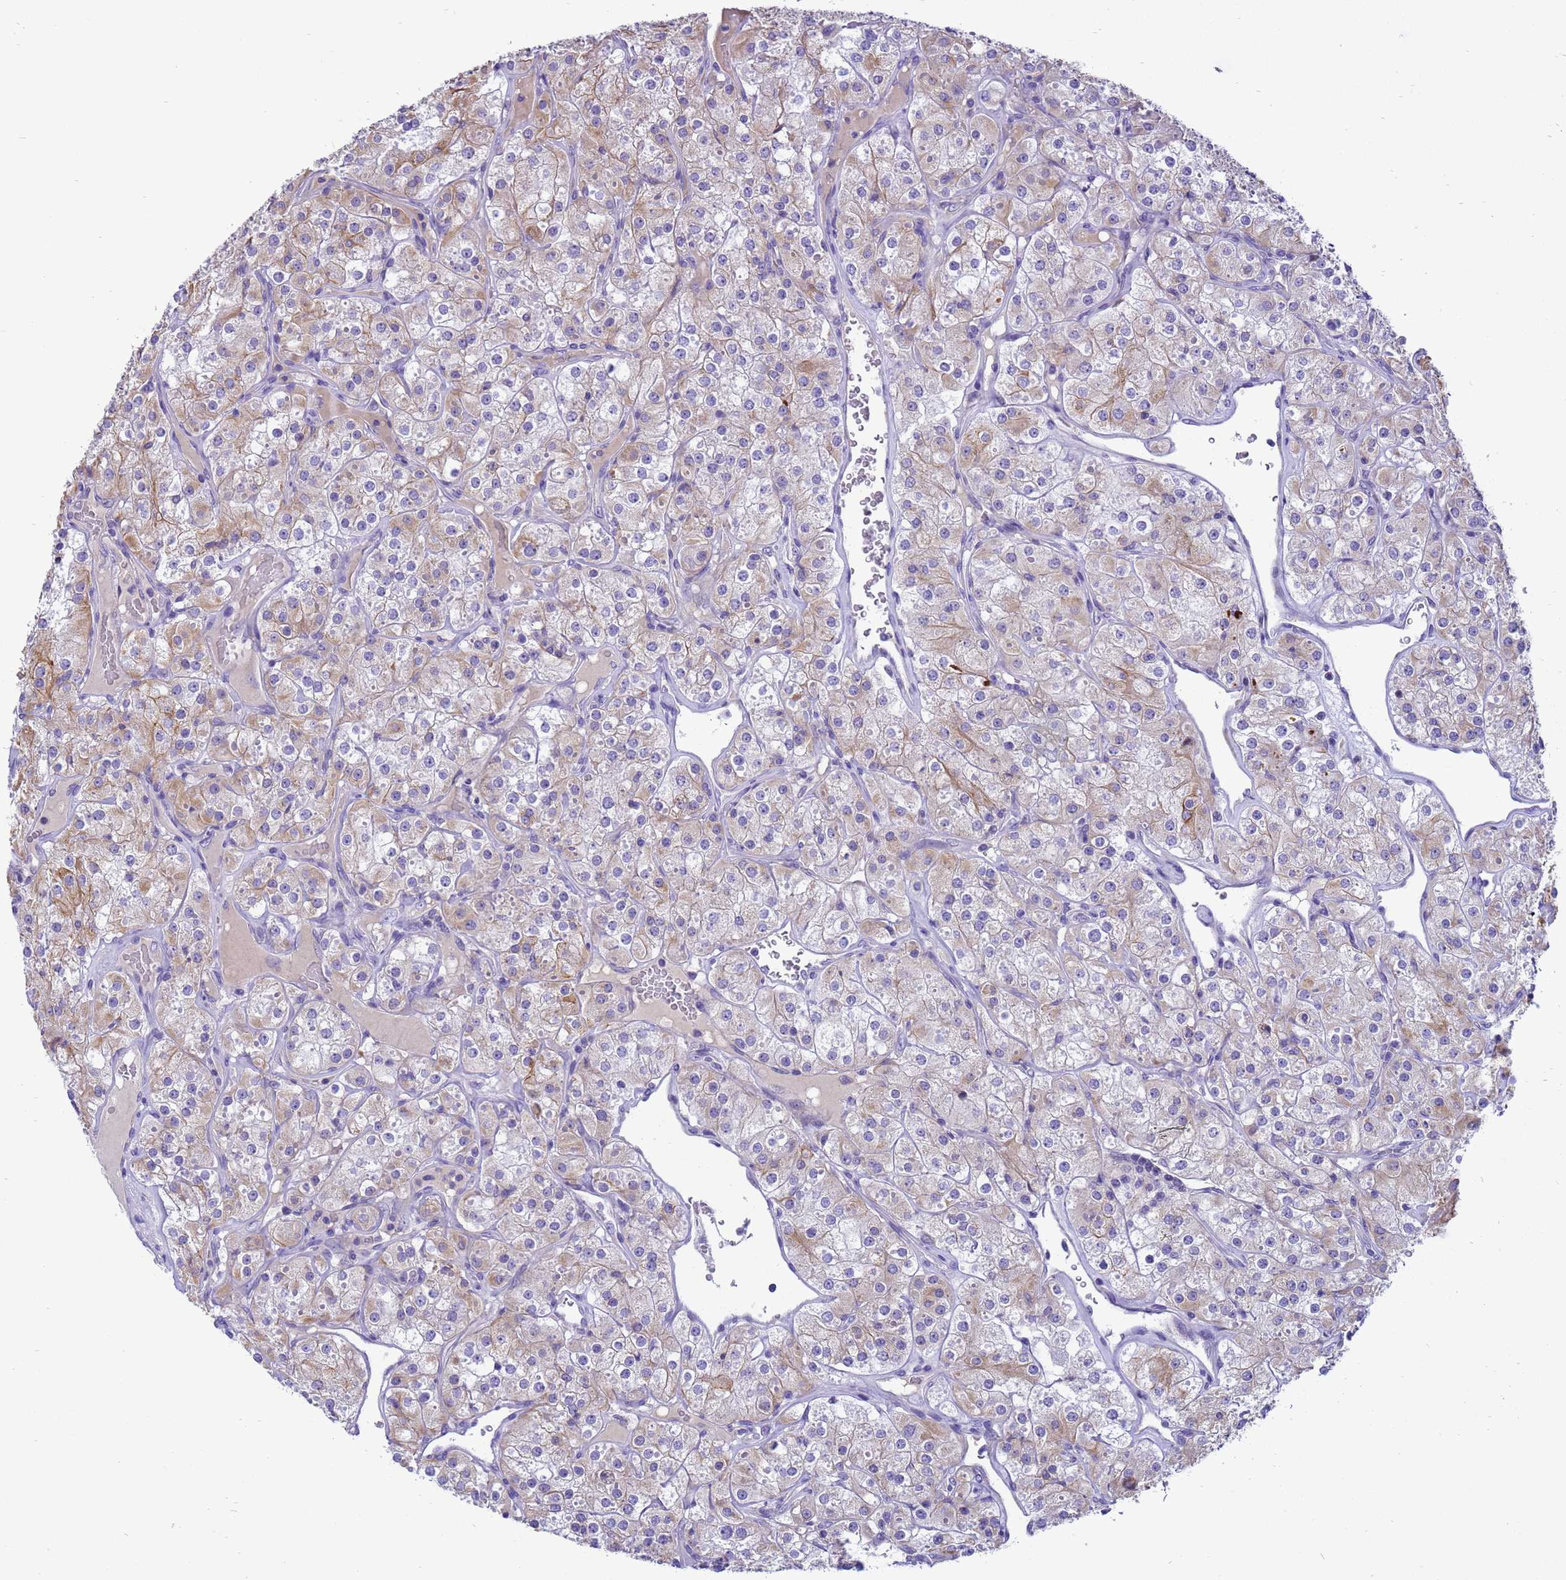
{"staining": {"intensity": "moderate", "quantity": "25%-75%", "location": "cytoplasmic/membranous"}, "tissue": "renal cancer", "cell_type": "Tumor cells", "image_type": "cancer", "snomed": [{"axis": "morphology", "description": "Adenocarcinoma, NOS"}, {"axis": "topography", "description": "Kidney"}], "caption": "High-power microscopy captured an IHC photomicrograph of adenocarcinoma (renal), revealing moderate cytoplasmic/membranous staining in approximately 25%-75% of tumor cells.", "gene": "PIEZO2", "patient": {"sex": "male", "age": 77}}